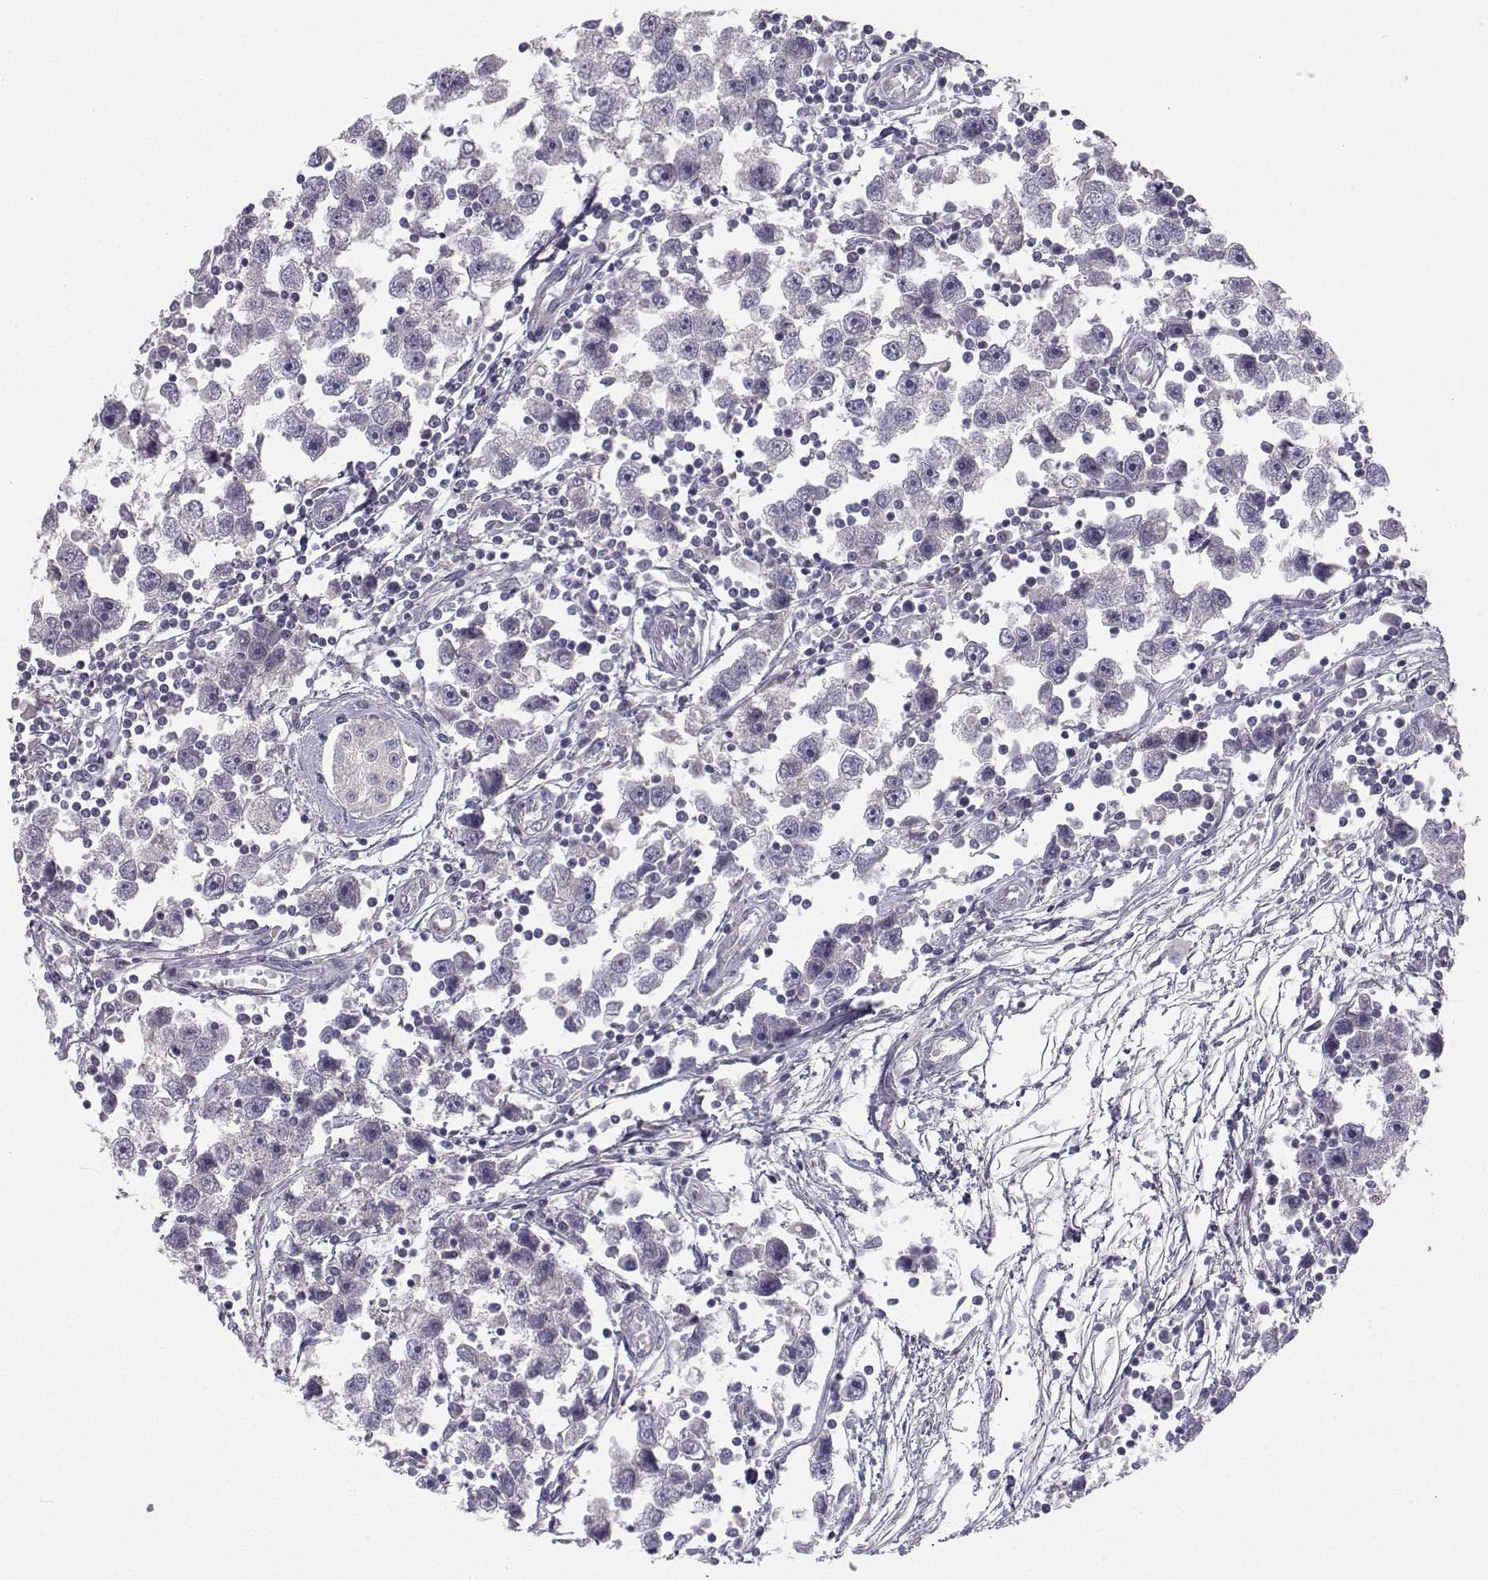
{"staining": {"intensity": "negative", "quantity": "none", "location": "none"}, "tissue": "testis cancer", "cell_type": "Tumor cells", "image_type": "cancer", "snomed": [{"axis": "morphology", "description": "Seminoma, NOS"}, {"axis": "topography", "description": "Testis"}], "caption": "The histopathology image reveals no significant staining in tumor cells of testis seminoma.", "gene": "PEX5L", "patient": {"sex": "male", "age": 30}}